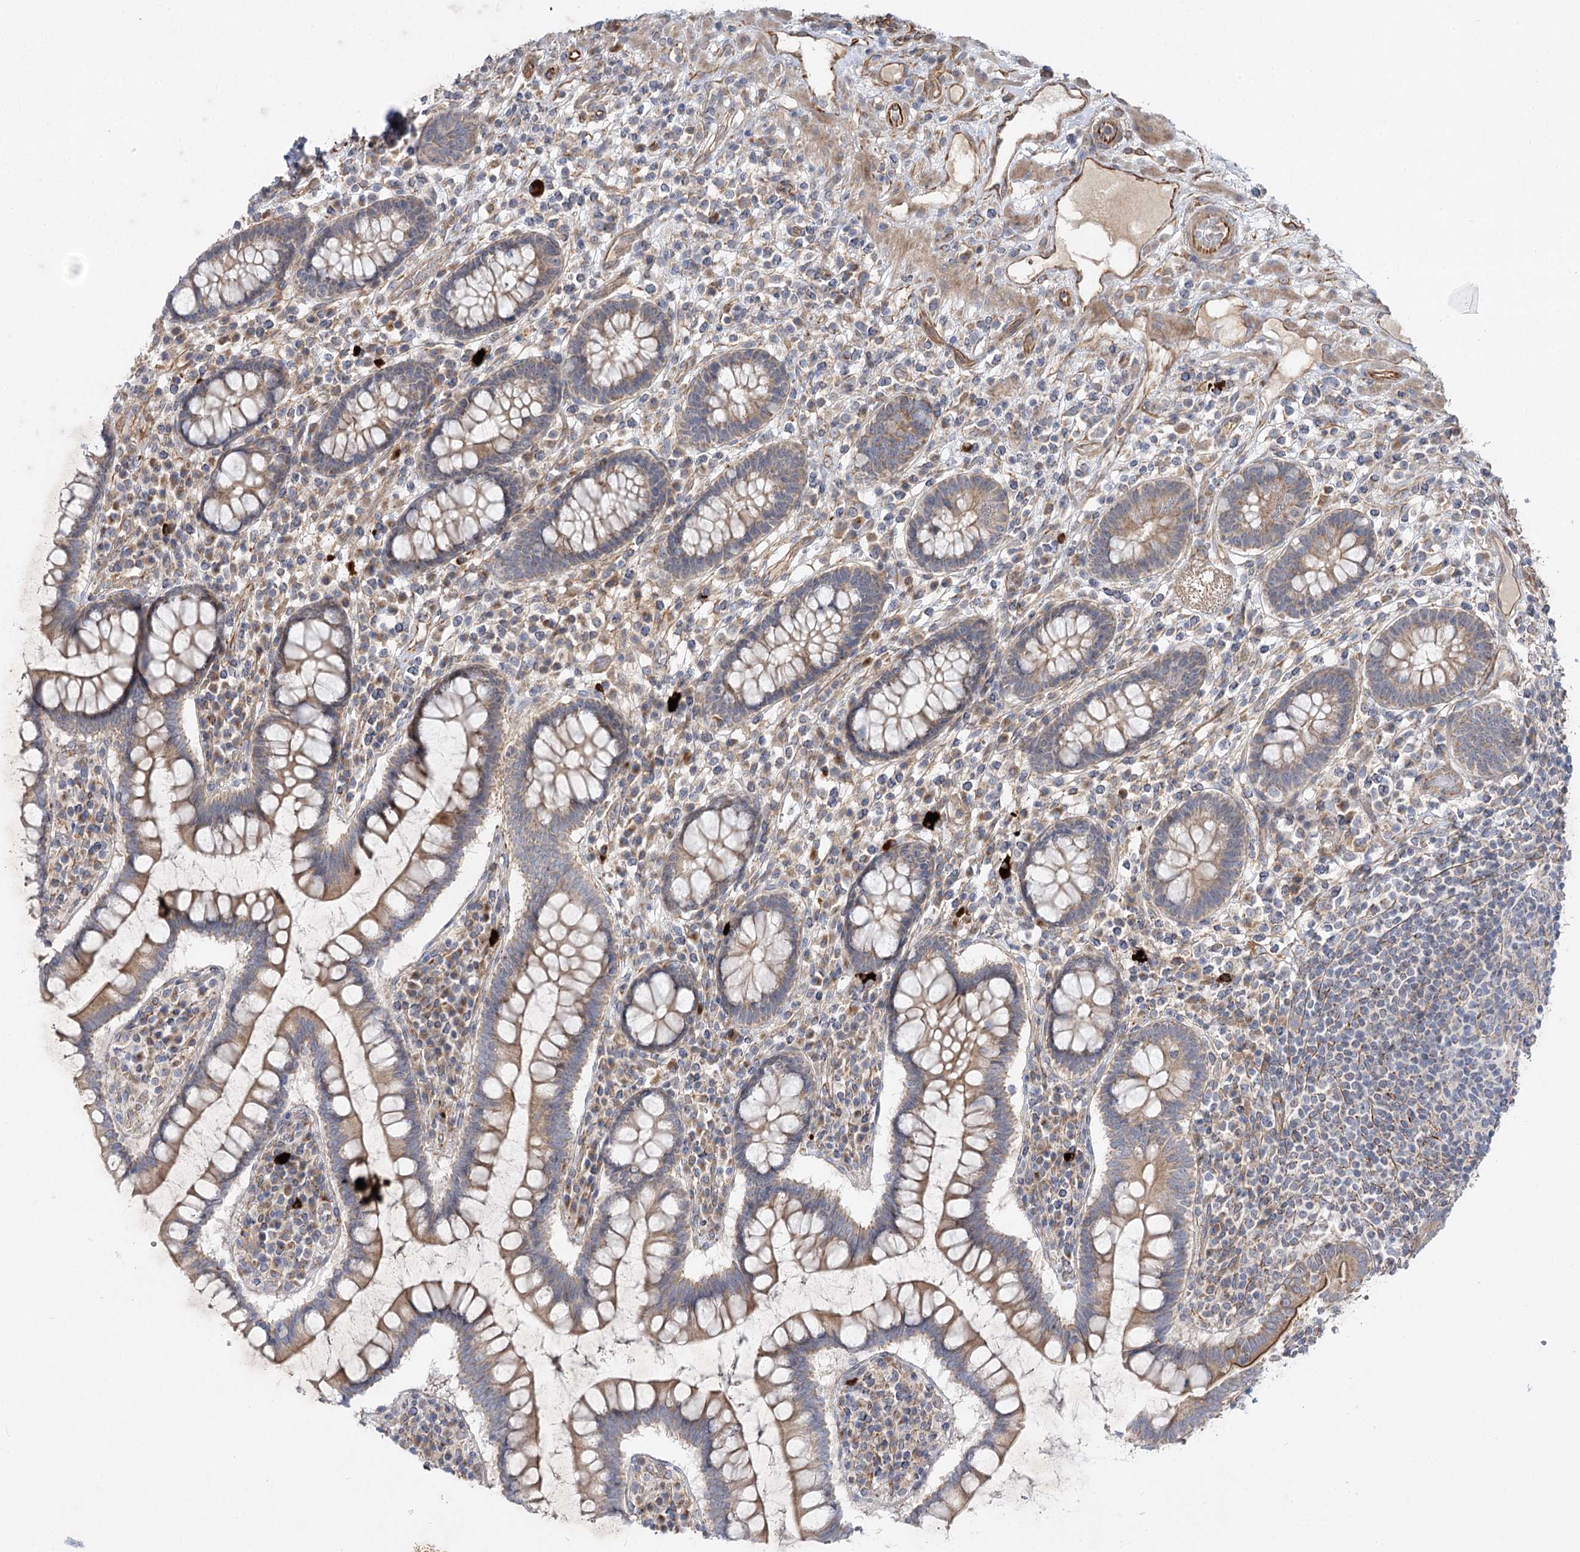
{"staining": {"intensity": "moderate", "quantity": ">75%", "location": "cytoplasmic/membranous"}, "tissue": "colon", "cell_type": "Endothelial cells", "image_type": "normal", "snomed": [{"axis": "morphology", "description": "Normal tissue, NOS"}, {"axis": "topography", "description": "Colon"}], "caption": "Human colon stained with a brown dye reveals moderate cytoplasmic/membranous positive positivity in about >75% of endothelial cells.", "gene": "KIAA0825", "patient": {"sex": "female", "age": 79}}